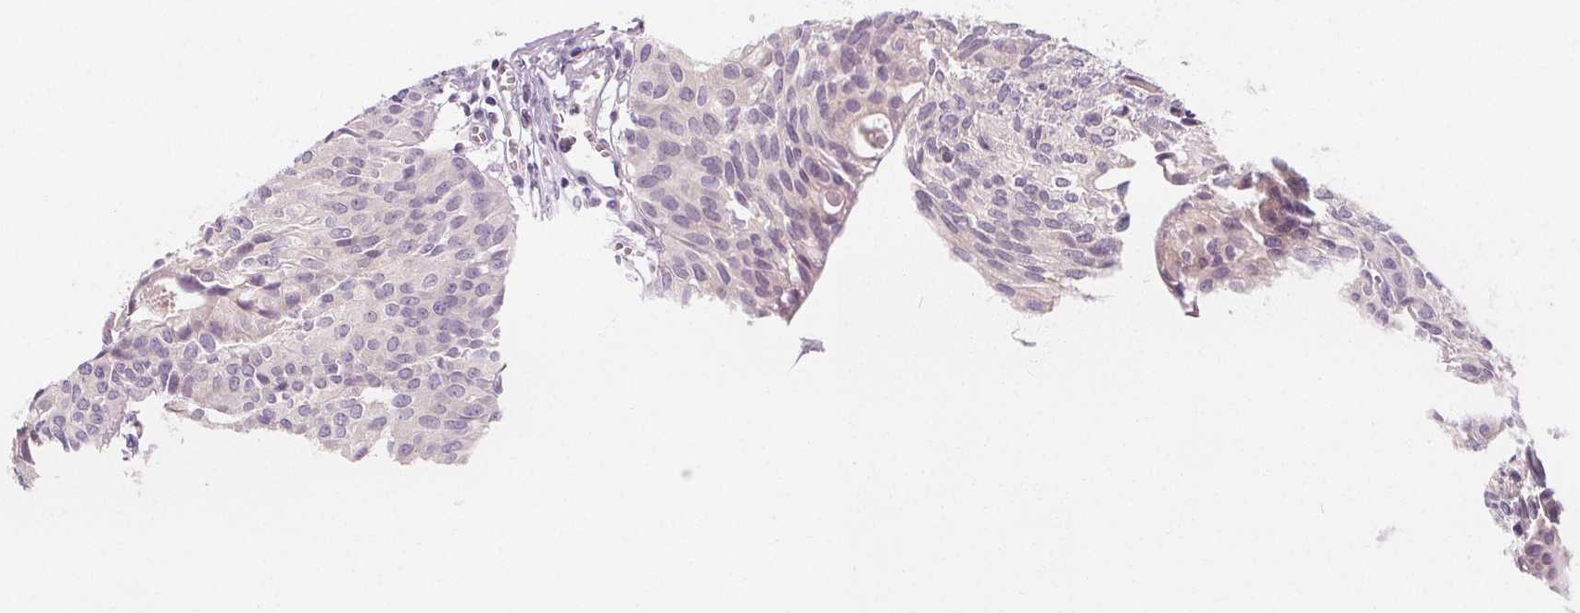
{"staining": {"intensity": "negative", "quantity": "none", "location": "none"}, "tissue": "urothelial cancer", "cell_type": "Tumor cells", "image_type": "cancer", "snomed": [{"axis": "morphology", "description": "Urothelial carcinoma, High grade"}, {"axis": "topography", "description": "Urinary bladder"}], "caption": "Immunohistochemical staining of urothelial cancer displays no significant expression in tumor cells. (DAB immunohistochemistry (IHC) with hematoxylin counter stain).", "gene": "UGP2", "patient": {"sex": "male", "age": 57}}